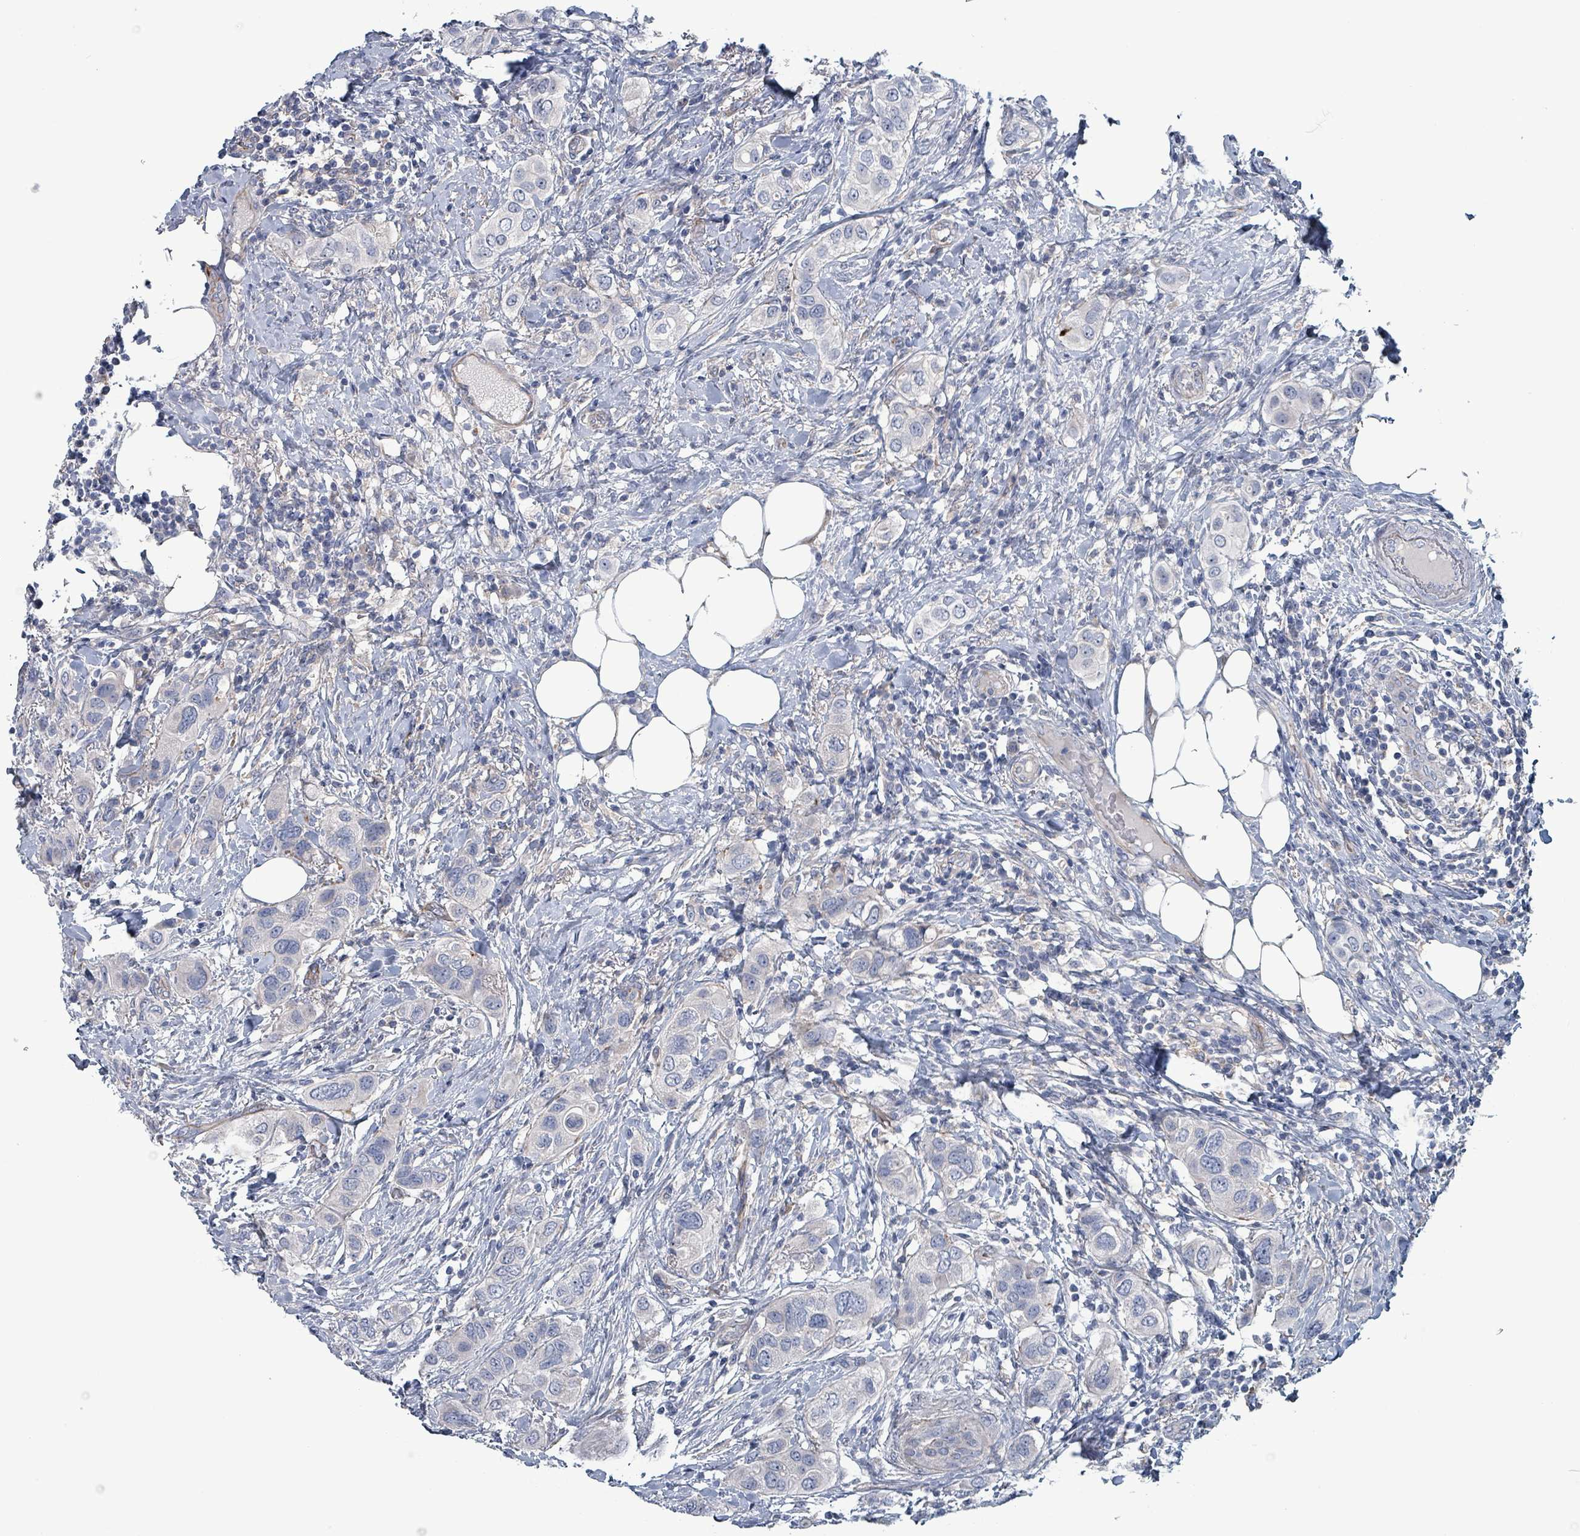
{"staining": {"intensity": "negative", "quantity": "none", "location": "none"}, "tissue": "breast cancer", "cell_type": "Tumor cells", "image_type": "cancer", "snomed": [{"axis": "morphology", "description": "Lobular carcinoma"}, {"axis": "topography", "description": "Breast"}], "caption": "The image displays no significant expression in tumor cells of breast lobular carcinoma. (DAB (3,3'-diaminobenzidine) immunohistochemistry (IHC), high magnification).", "gene": "TAAR5", "patient": {"sex": "female", "age": 51}}